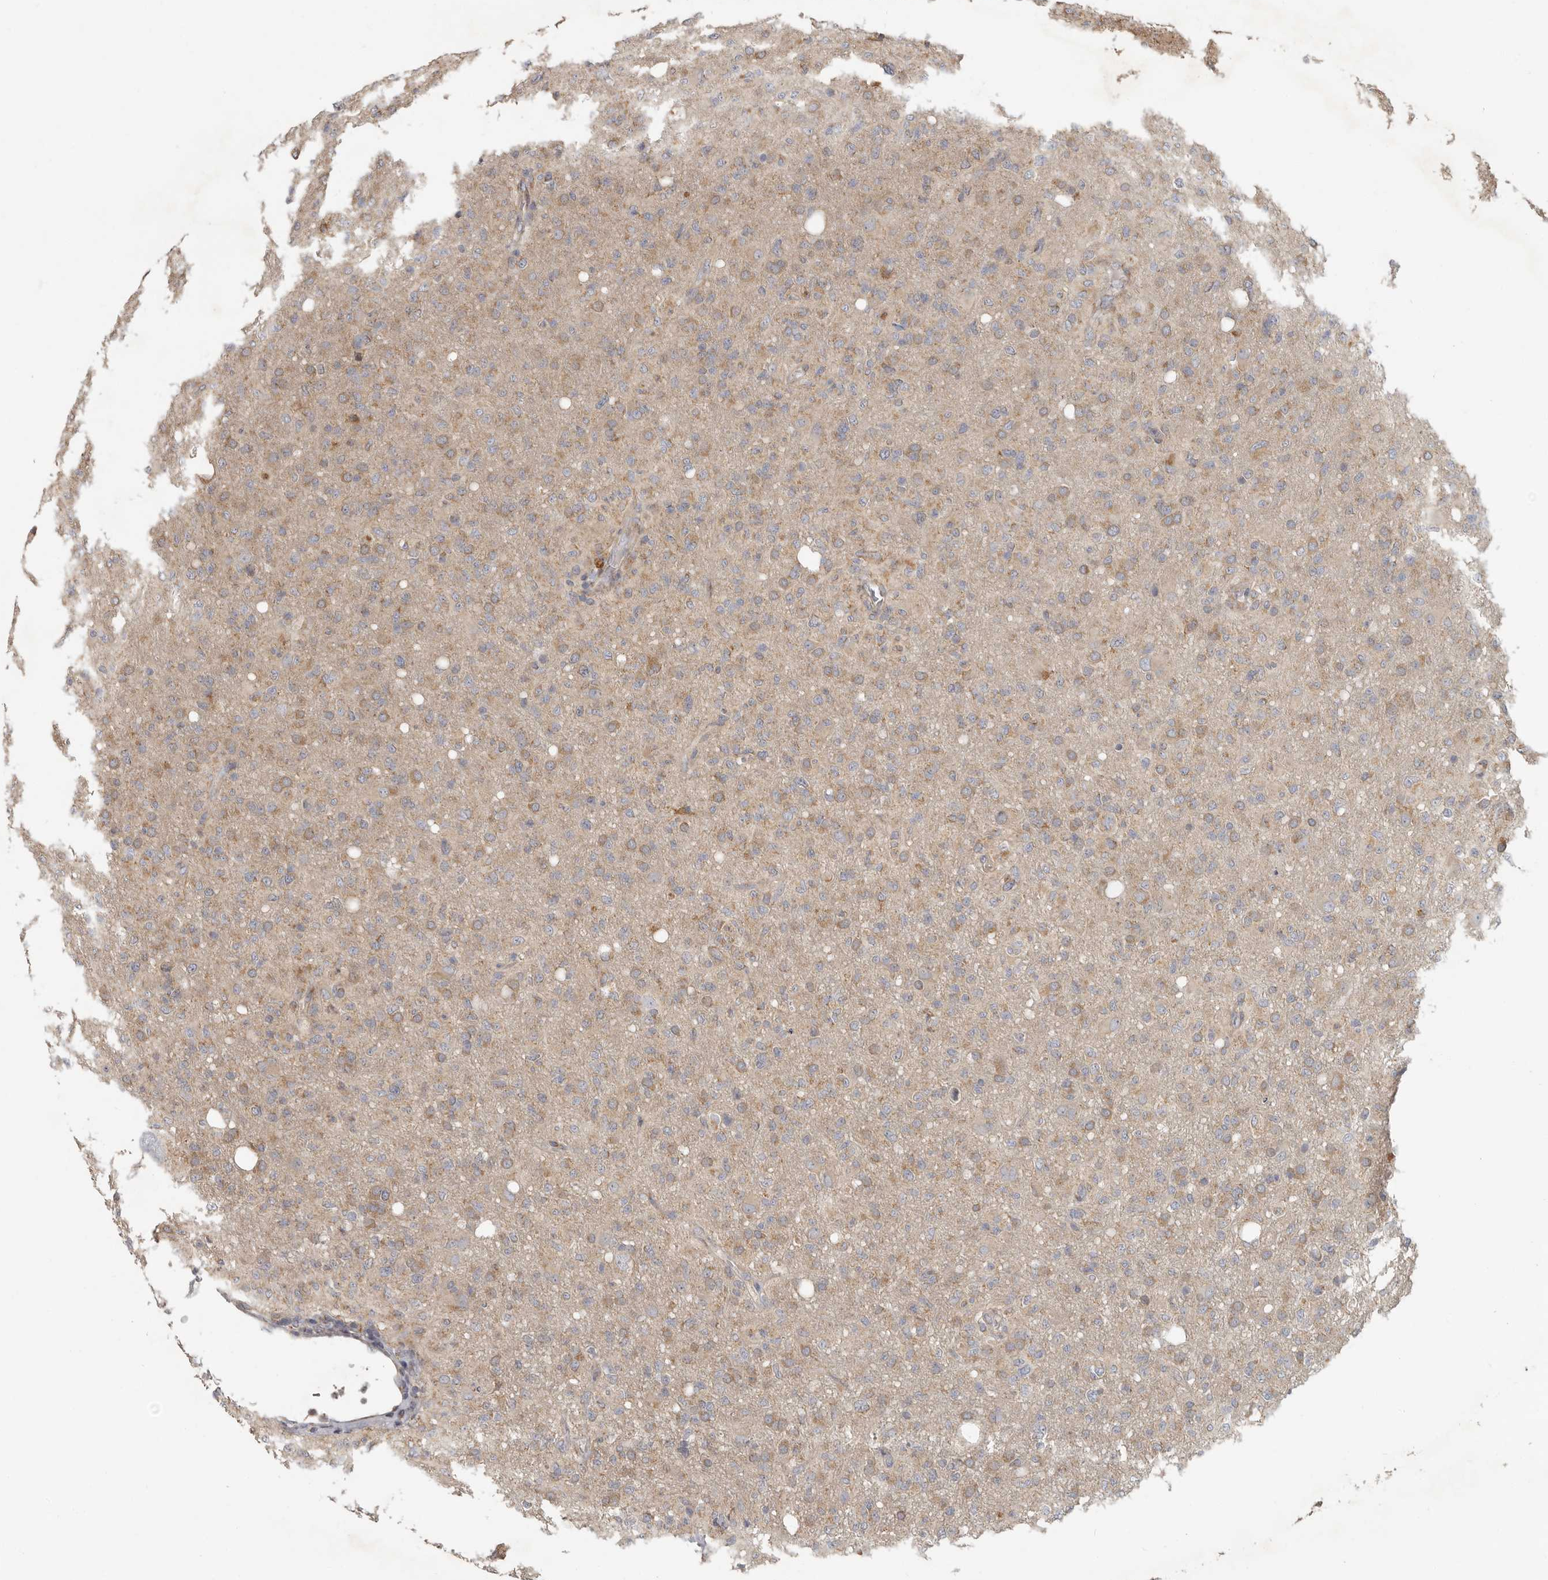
{"staining": {"intensity": "moderate", "quantity": ">75%", "location": "cytoplasmic/membranous"}, "tissue": "glioma", "cell_type": "Tumor cells", "image_type": "cancer", "snomed": [{"axis": "morphology", "description": "Glioma, malignant, High grade"}, {"axis": "topography", "description": "Brain"}], "caption": "Human malignant high-grade glioma stained for a protein (brown) displays moderate cytoplasmic/membranous positive positivity in approximately >75% of tumor cells.", "gene": "UNK", "patient": {"sex": "female", "age": 57}}